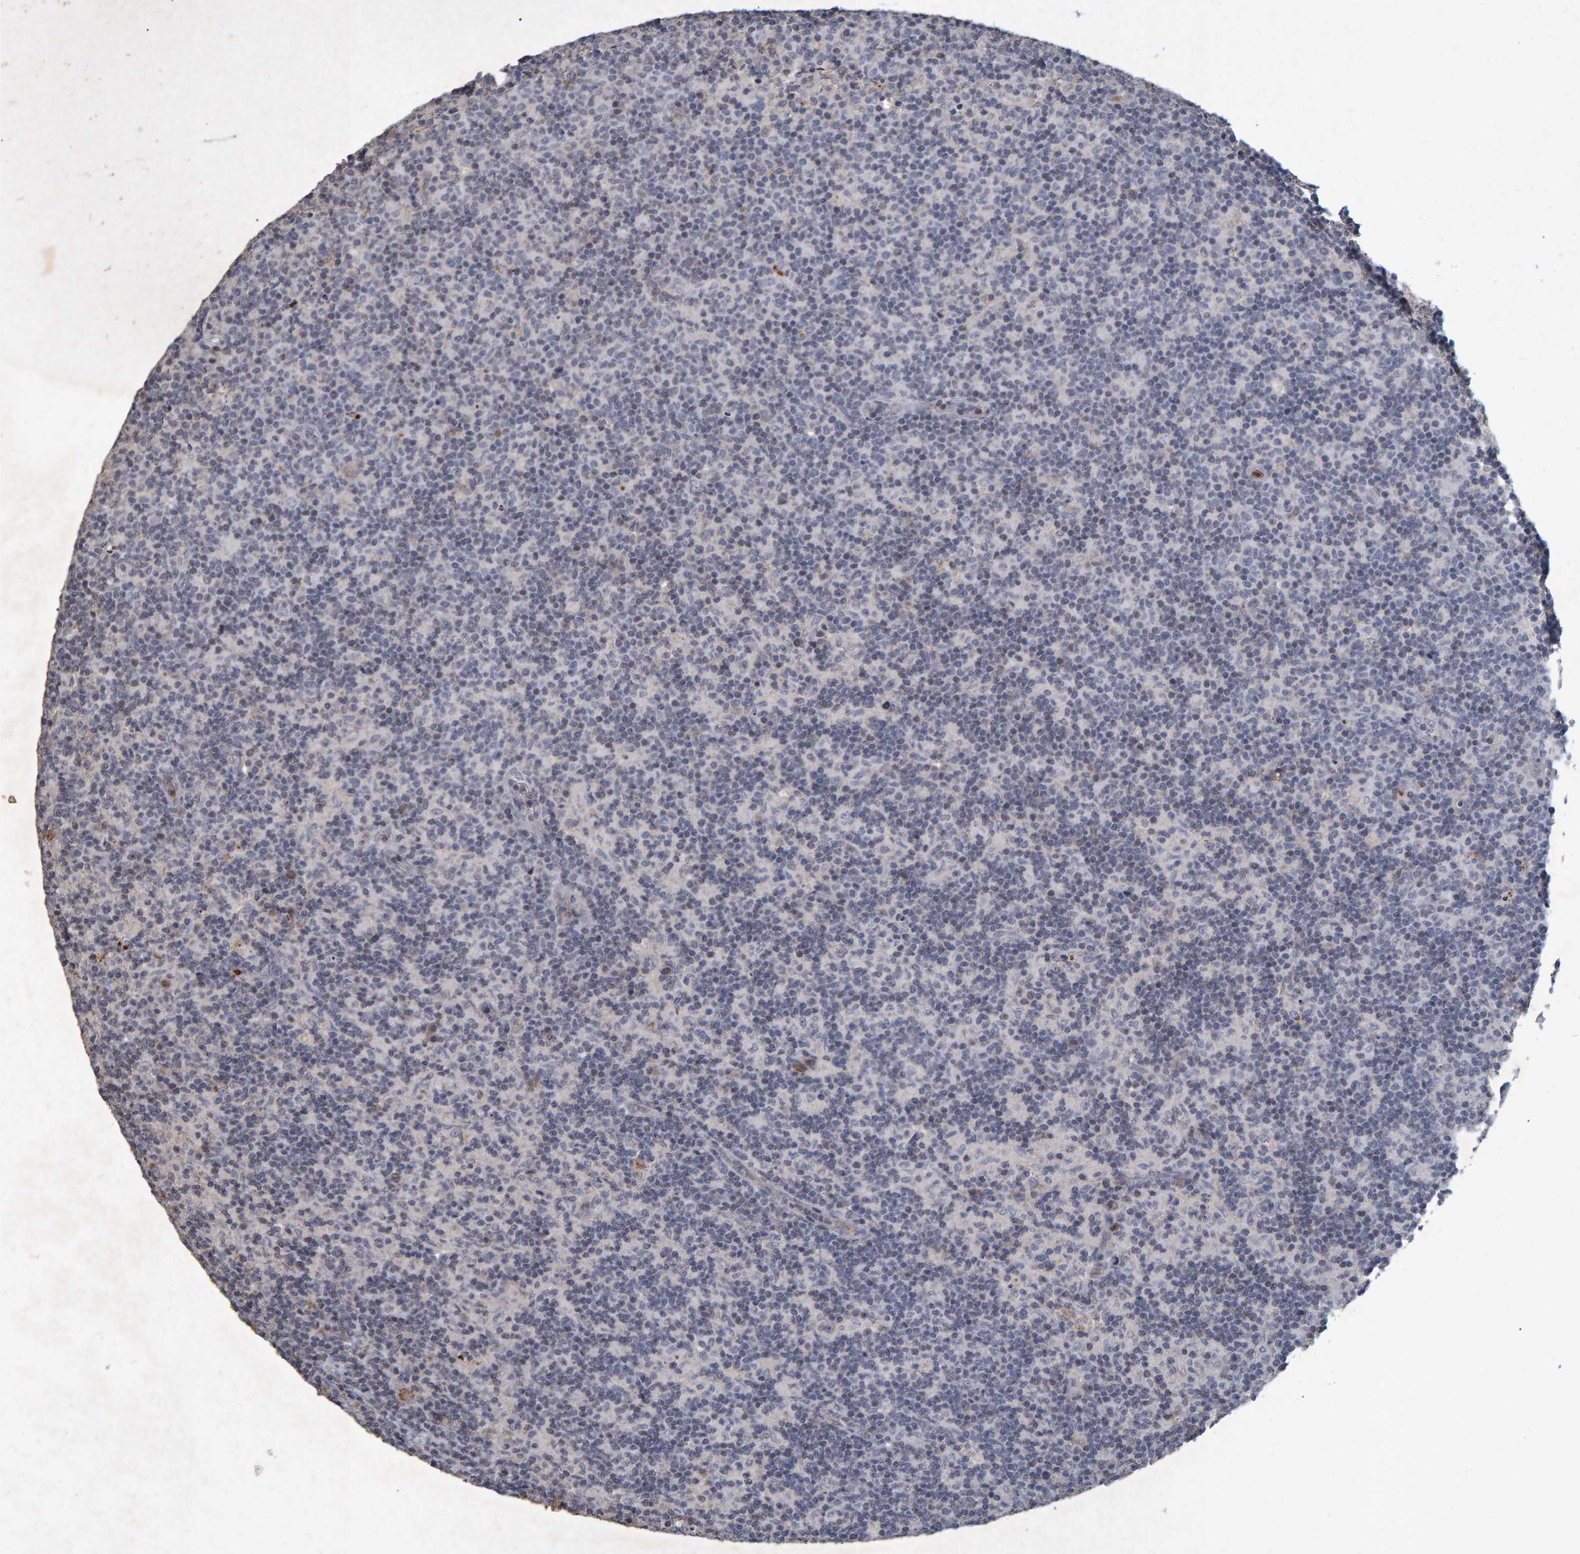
{"staining": {"intensity": "negative", "quantity": "none", "location": "none"}, "tissue": "lymph node", "cell_type": "Non-germinal center cells", "image_type": "normal", "snomed": [{"axis": "morphology", "description": "Normal tissue, NOS"}, {"axis": "morphology", "description": "Inflammation, NOS"}, {"axis": "topography", "description": "Lymph node"}], "caption": "There is no significant positivity in non-germinal center cells of lymph node. (Stains: DAB (3,3'-diaminobenzidine) immunohistochemistry with hematoxylin counter stain, Microscopy: brightfield microscopy at high magnification).", "gene": "GALC", "patient": {"sex": "male", "age": 55}}